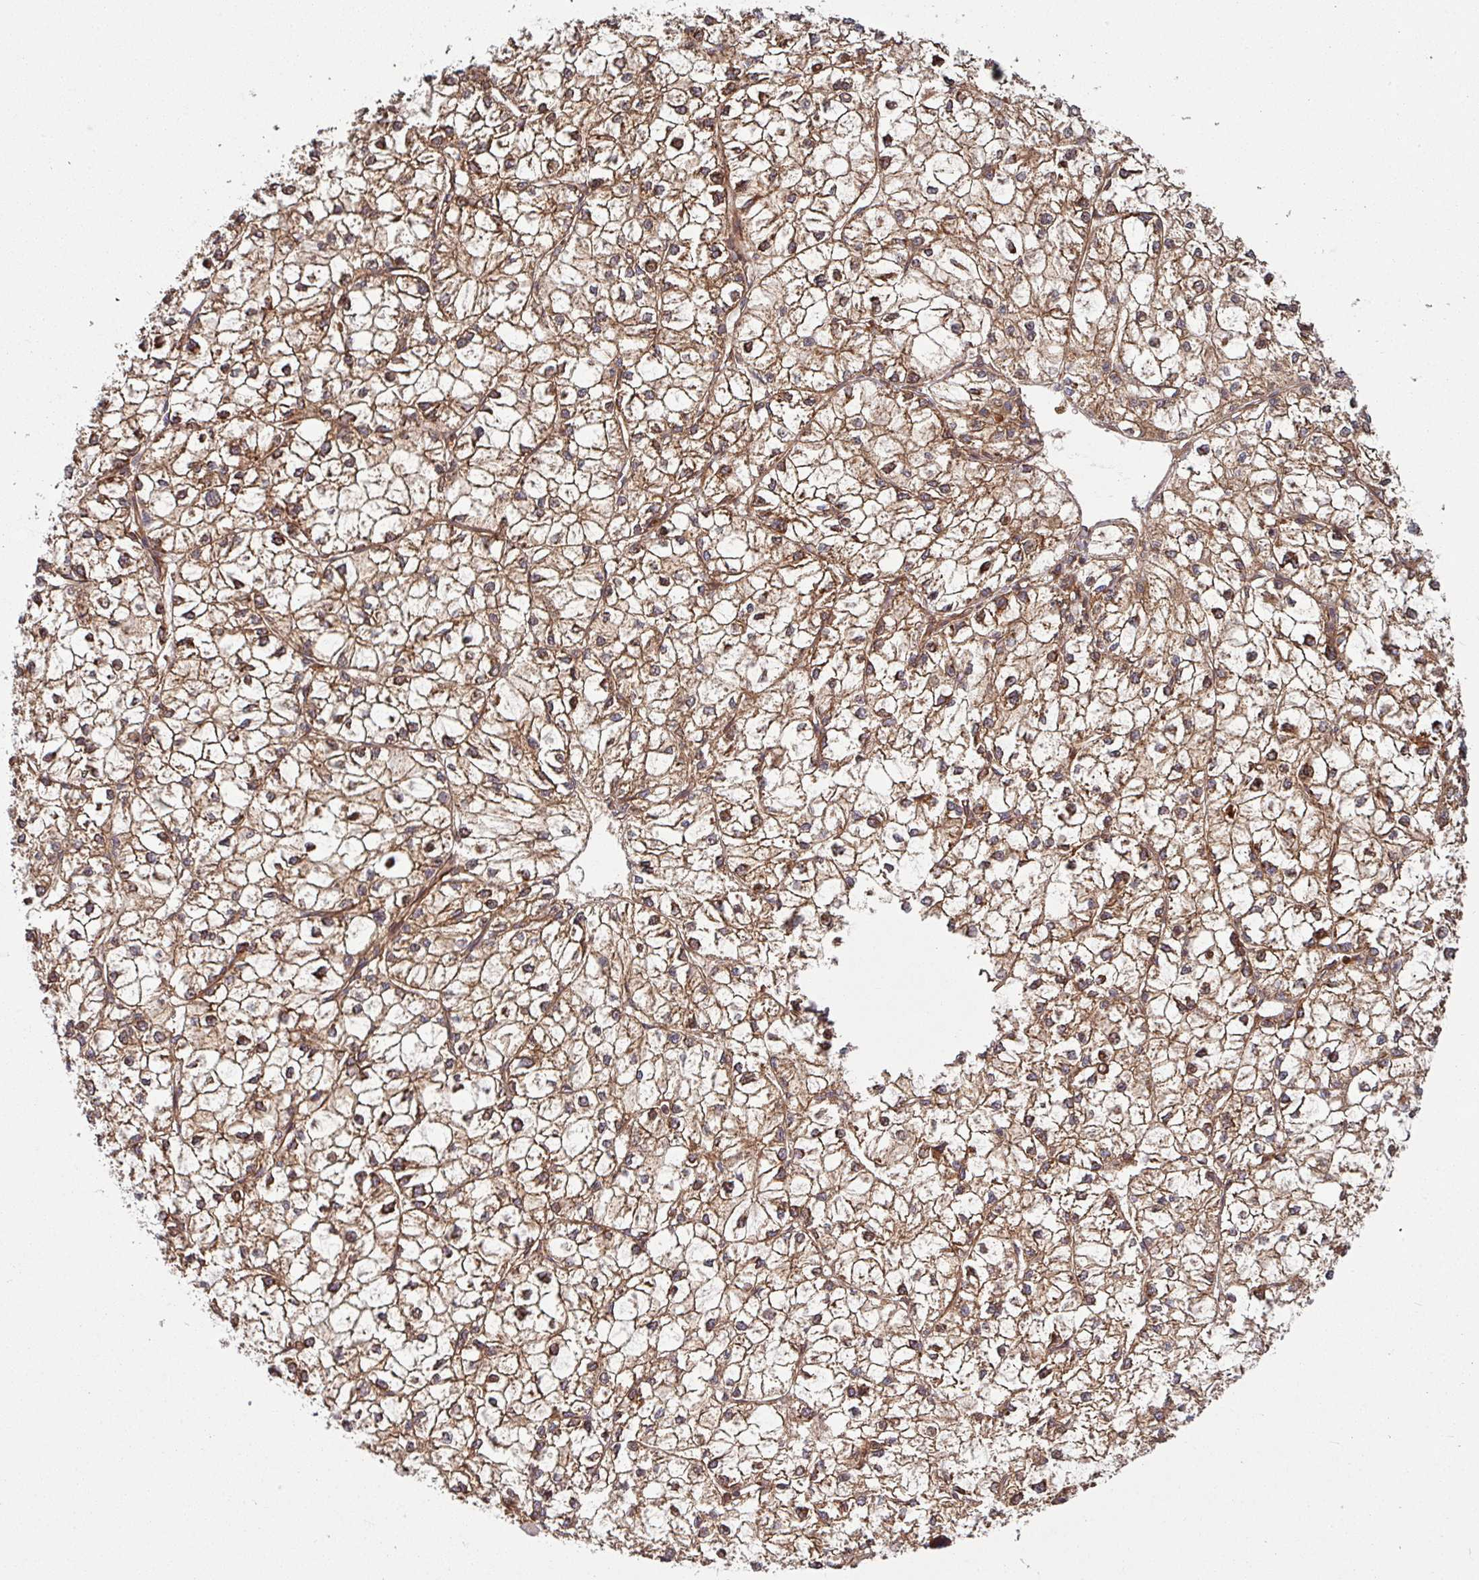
{"staining": {"intensity": "moderate", "quantity": ">75%", "location": "cytoplasmic/membranous"}, "tissue": "liver cancer", "cell_type": "Tumor cells", "image_type": "cancer", "snomed": [{"axis": "morphology", "description": "Carcinoma, Hepatocellular, NOS"}, {"axis": "topography", "description": "Liver"}], "caption": "The immunohistochemical stain shows moderate cytoplasmic/membranous expression in tumor cells of hepatocellular carcinoma (liver) tissue.", "gene": "RAB5A", "patient": {"sex": "female", "age": 43}}